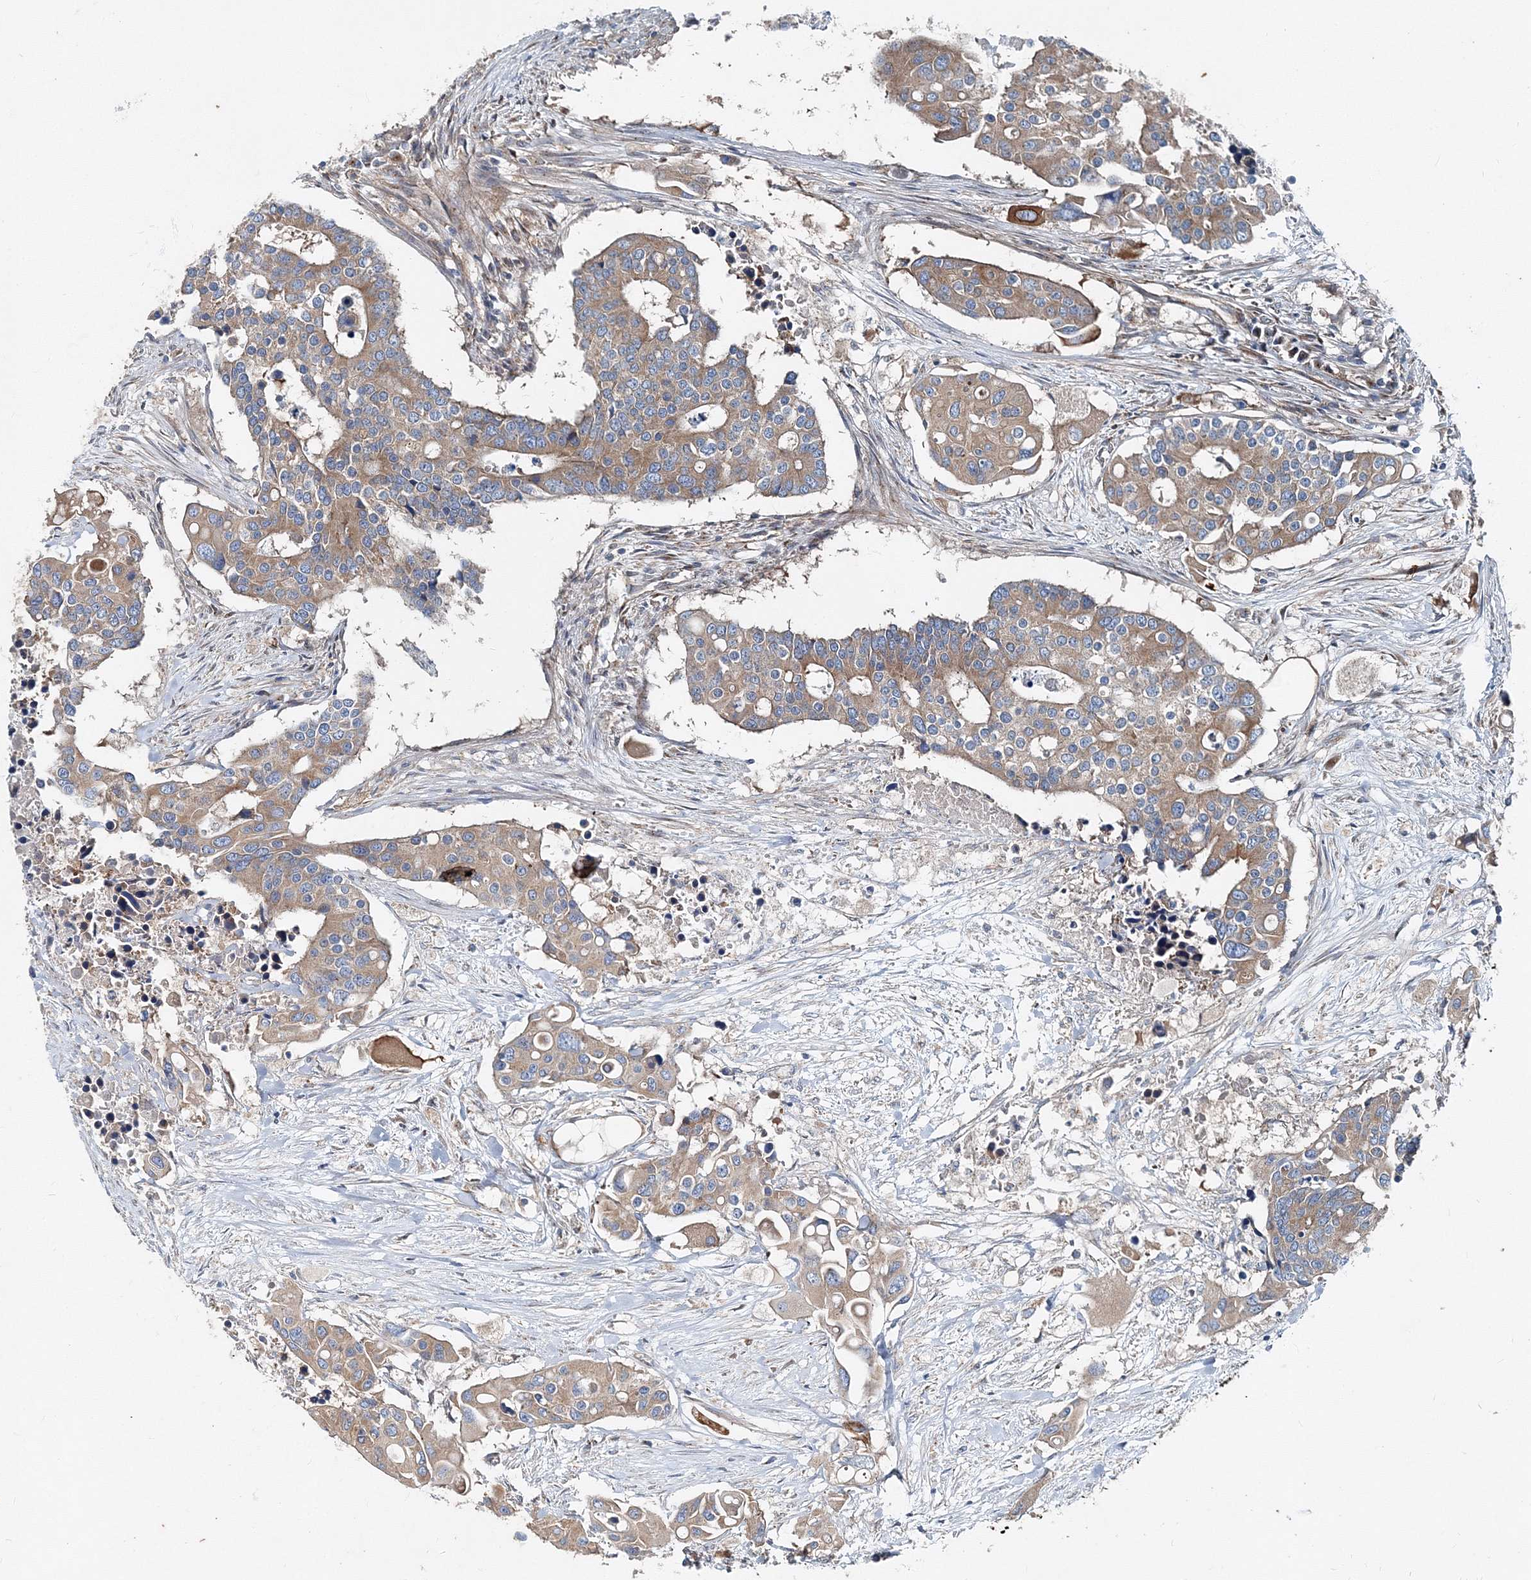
{"staining": {"intensity": "moderate", "quantity": ">75%", "location": "cytoplasmic/membranous"}, "tissue": "colorectal cancer", "cell_type": "Tumor cells", "image_type": "cancer", "snomed": [{"axis": "morphology", "description": "Adenocarcinoma, NOS"}, {"axis": "topography", "description": "Colon"}], "caption": "IHC (DAB (3,3'-diaminobenzidine)) staining of colorectal cancer (adenocarcinoma) reveals moderate cytoplasmic/membranous protein staining in about >75% of tumor cells.", "gene": "MPHOSPH9", "patient": {"sex": "male", "age": 77}}